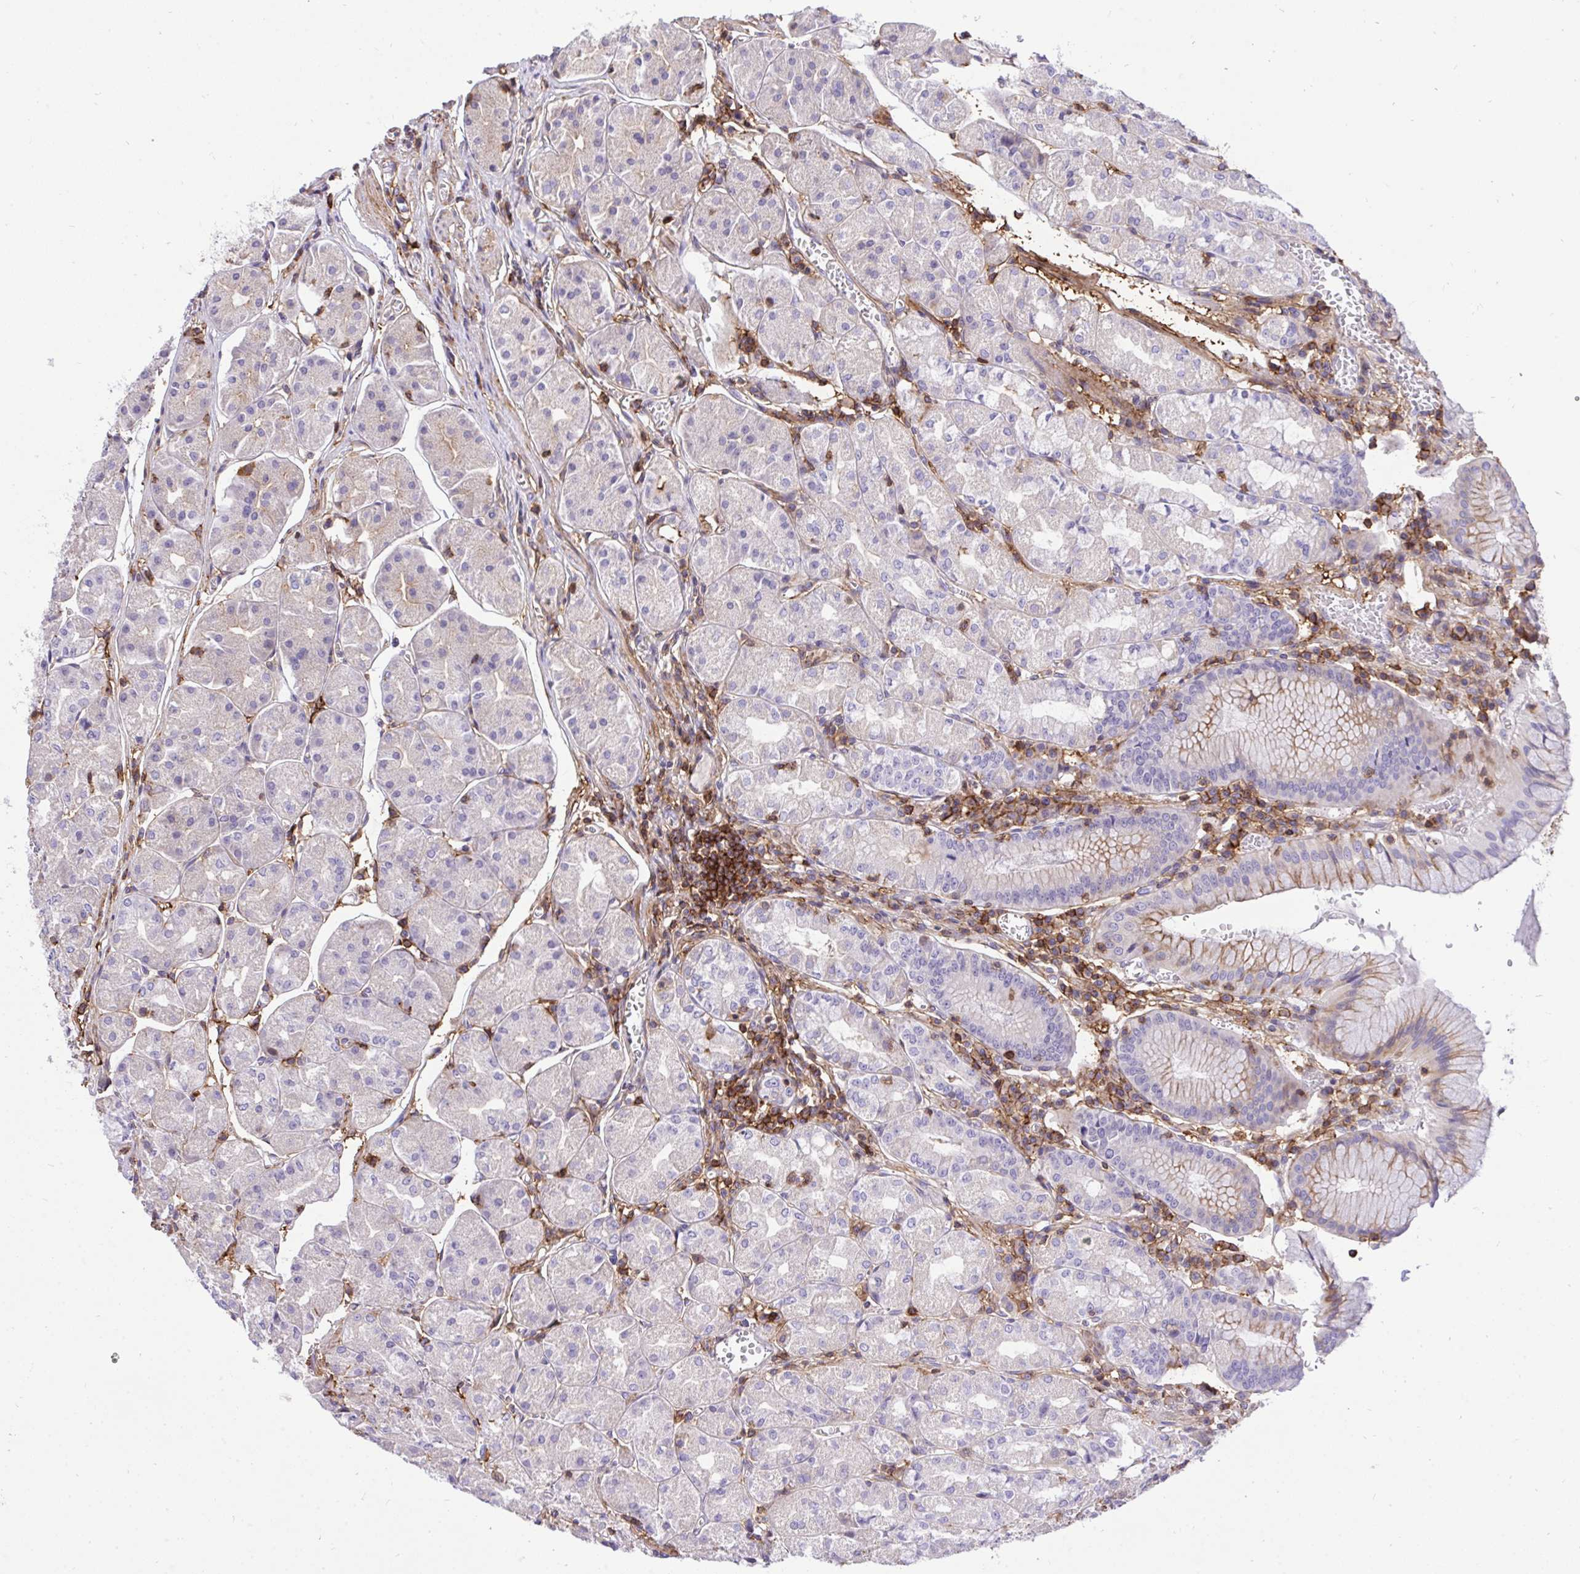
{"staining": {"intensity": "moderate", "quantity": "<25%", "location": "cytoplasmic/membranous"}, "tissue": "stomach", "cell_type": "Glandular cells", "image_type": "normal", "snomed": [{"axis": "morphology", "description": "Normal tissue, NOS"}, {"axis": "topography", "description": "Stomach"}], "caption": "High-power microscopy captured an immunohistochemistry (IHC) micrograph of unremarkable stomach, revealing moderate cytoplasmic/membranous staining in approximately <25% of glandular cells. (Stains: DAB in brown, nuclei in blue, Microscopy: brightfield microscopy at high magnification).", "gene": "ERI1", "patient": {"sex": "male", "age": 55}}